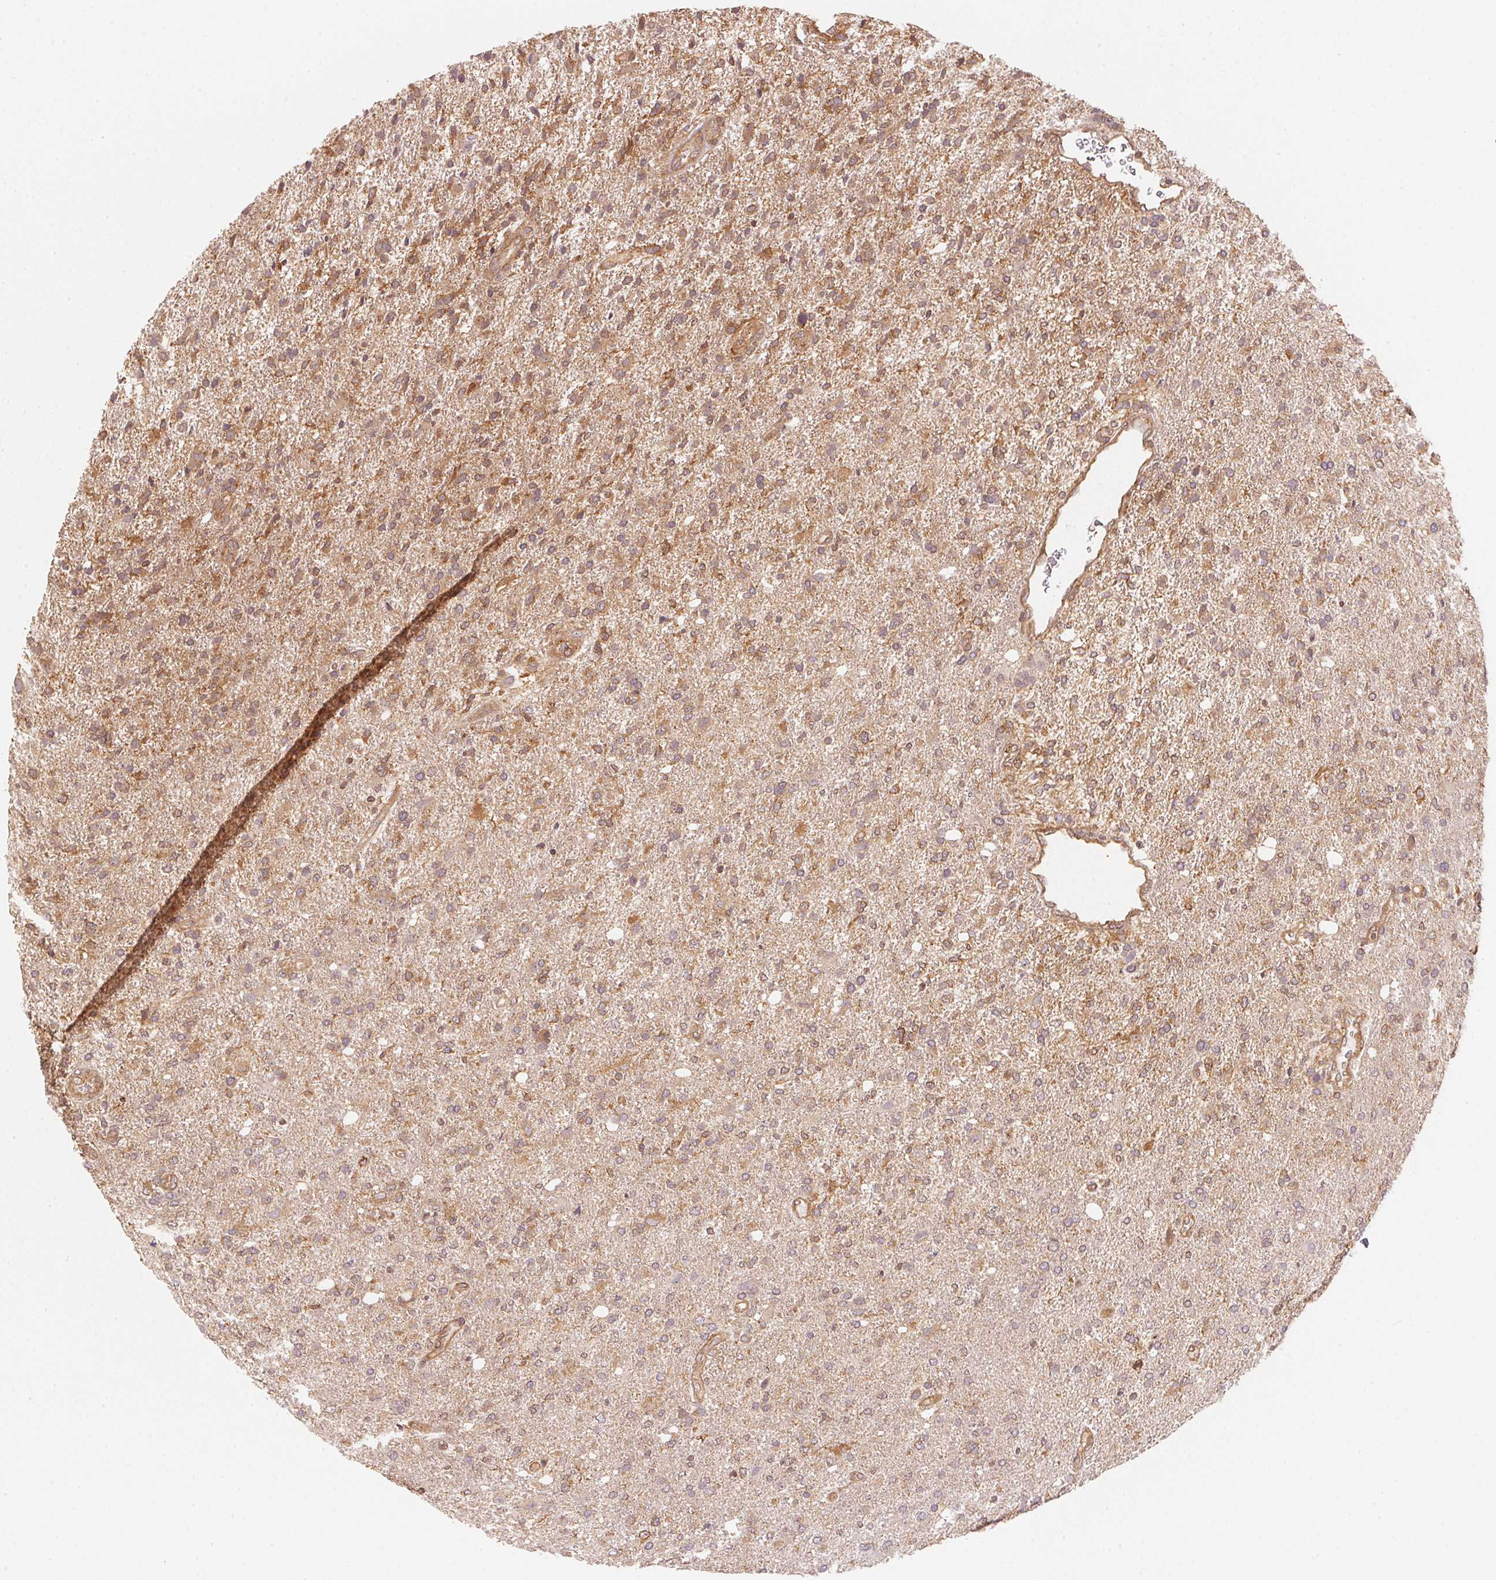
{"staining": {"intensity": "moderate", "quantity": ">75%", "location": "cytoplasmic/membranous"}, "tissue": "glioma", "cell_type": "Tumor cells", "image_type": "cancer", "snomed": [{"axis": "morphology", "description": "Glioma, malignant, High grade"}, {"axis": "topography", "description": "Cerebral cortex"}], "caption": "High-grade glioma (malignant) was stained to show a protein in brown. There is medium levels of moderate cytoplasmic/membranous expression in approximately >75% of tumor cells.", "gene": "STRN4", "patient": {"sex": "male", "age": 70}}